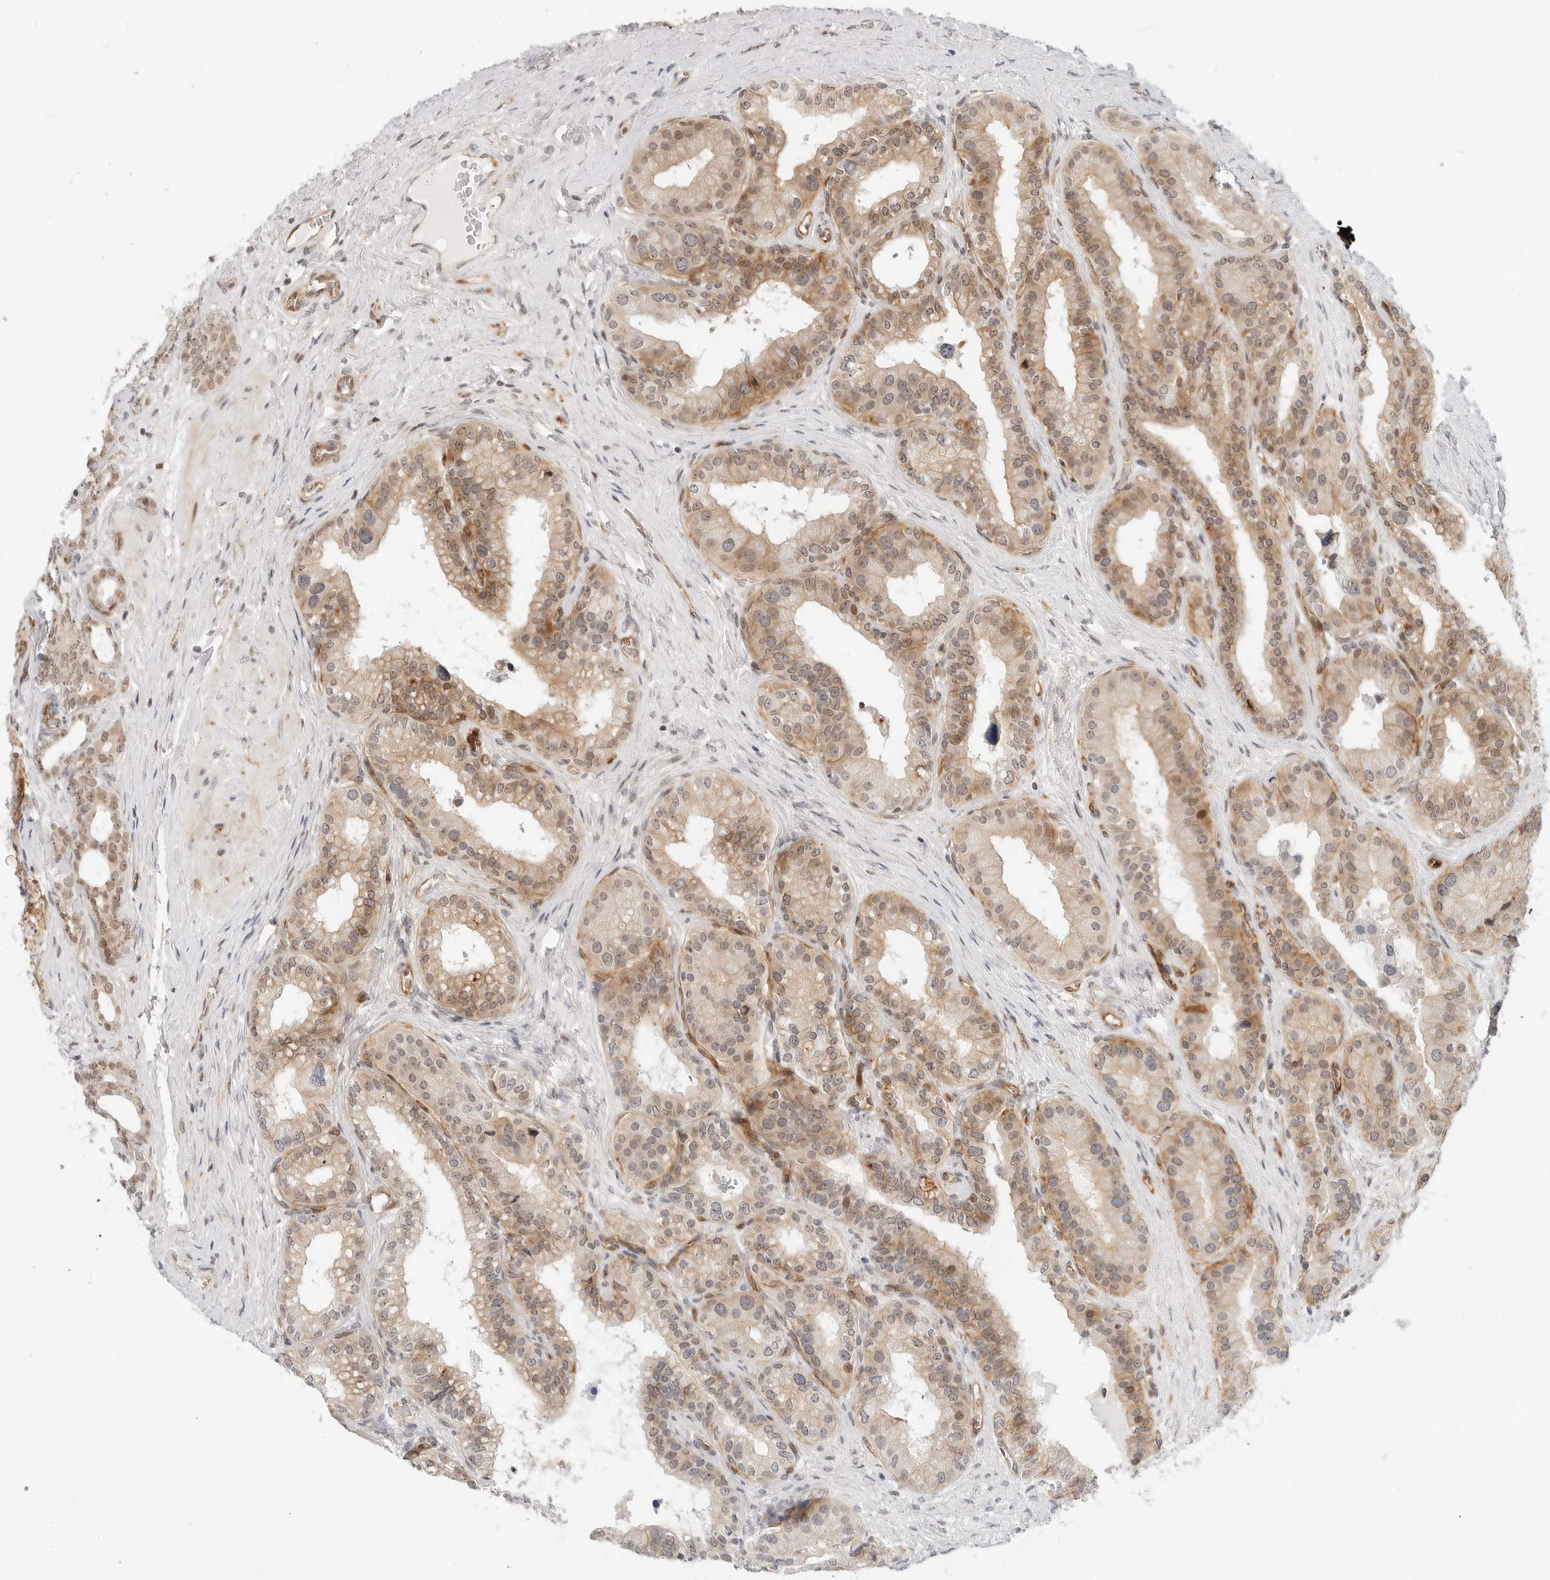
{"staining": {"intensity": "moderate", "quantity": "25%-75%", "location": "cytoplasmic/membranous"}, "tissue": "prostate cancer", "cell_type": "Tumor cells", "image_type": "cancer", "snomed": [{"axis": "morphology", "description": "Adenocarcinoma, High grade"}, {"axis": "topography", "description": "Prostate"}], "caption": "Immunohistochemistry histopathology image of human adenocarcinoma (high-grade) (prostate) stained for a protein (brown), which demonstrates medium levels of moderate cytoplasmic/membranous staining in approximately 25%-75% of tumor cells.", "gene": "ZNF613", "patient": {"sex": "male", "age": 56}}